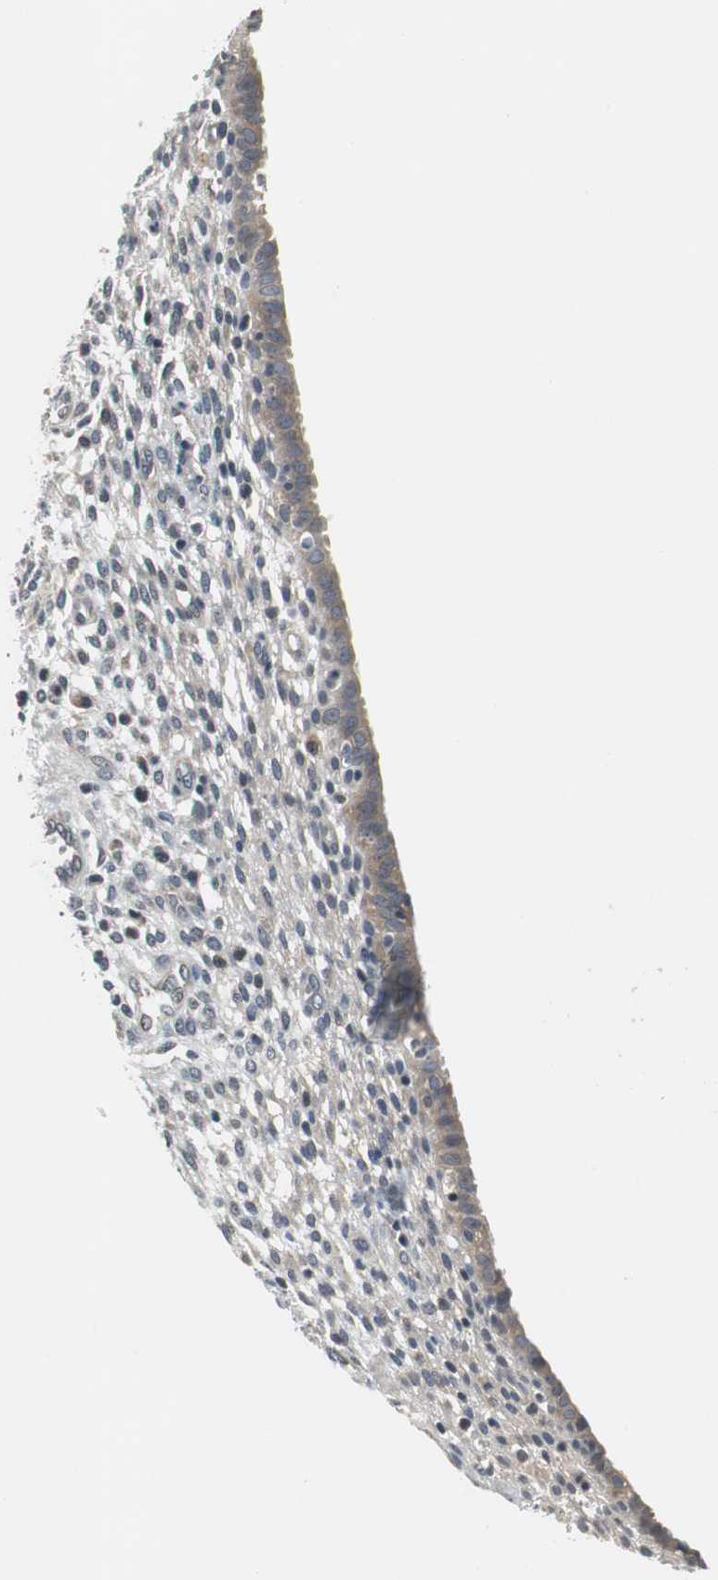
{"staining": {"intensity": "negative", "quantity": "none", "location": "none"}, "tissue": "endometrium", "cell_type": "Cells in endometrial stroma", "image_type": "normal", "snomed": [{"axis": "morphology", "description": "Normal tissue, NOS"}, {"axis": "topography", "description": "Endometrium"}], "caption": "IHC photomicrograph of unremarkable endometrium: endometrium stained with DAB (3,3'-diaminobenzidine) demonstrates no significant protein expression in cells in endometrial stroma. (Stains: DAB immunohistochemistry (IHC) with hematoxylin counter stain, Microscopy: brightfield microscopy at high magnification).", "gene": "CCT5", "patient": {"sex": "female", "age": 72}}